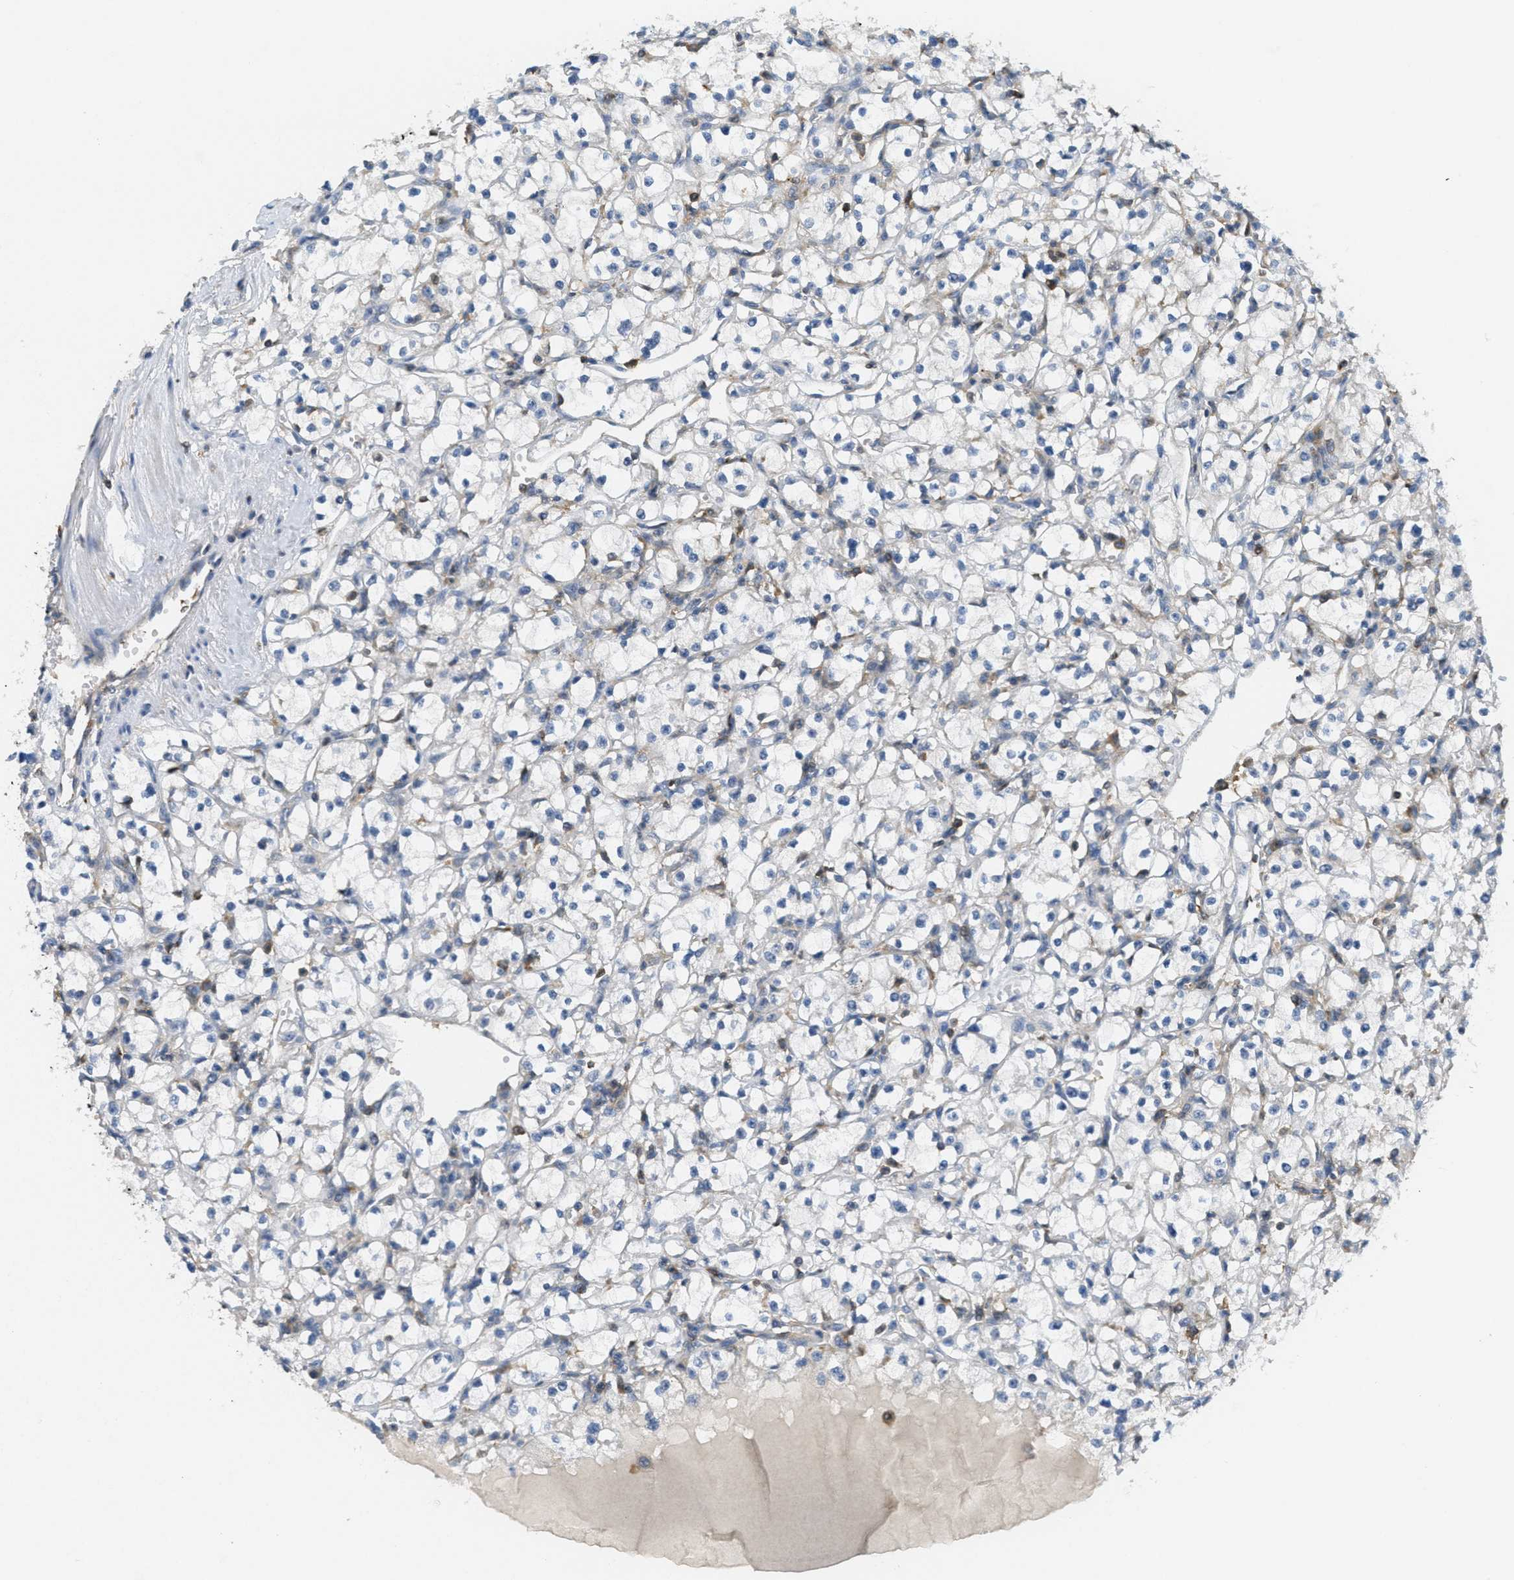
{"staining": {"intensity": "negative", "quantity": "none", "location": "none"}, "tissue": "renal cancer", "cell_type": "Tumor cells", "image_type": "cancer", "snomed": [{"axis": "morphology", "description": "Adenocarcinoma, NOS"}, {"axis": "topography", "description": "Kidney"}], "caption": "Protein analysis of renal cancer displays no significant staining in tumor cells.", "gene": "GRIK2", "patient": {"sex": "male", "age": 56}}